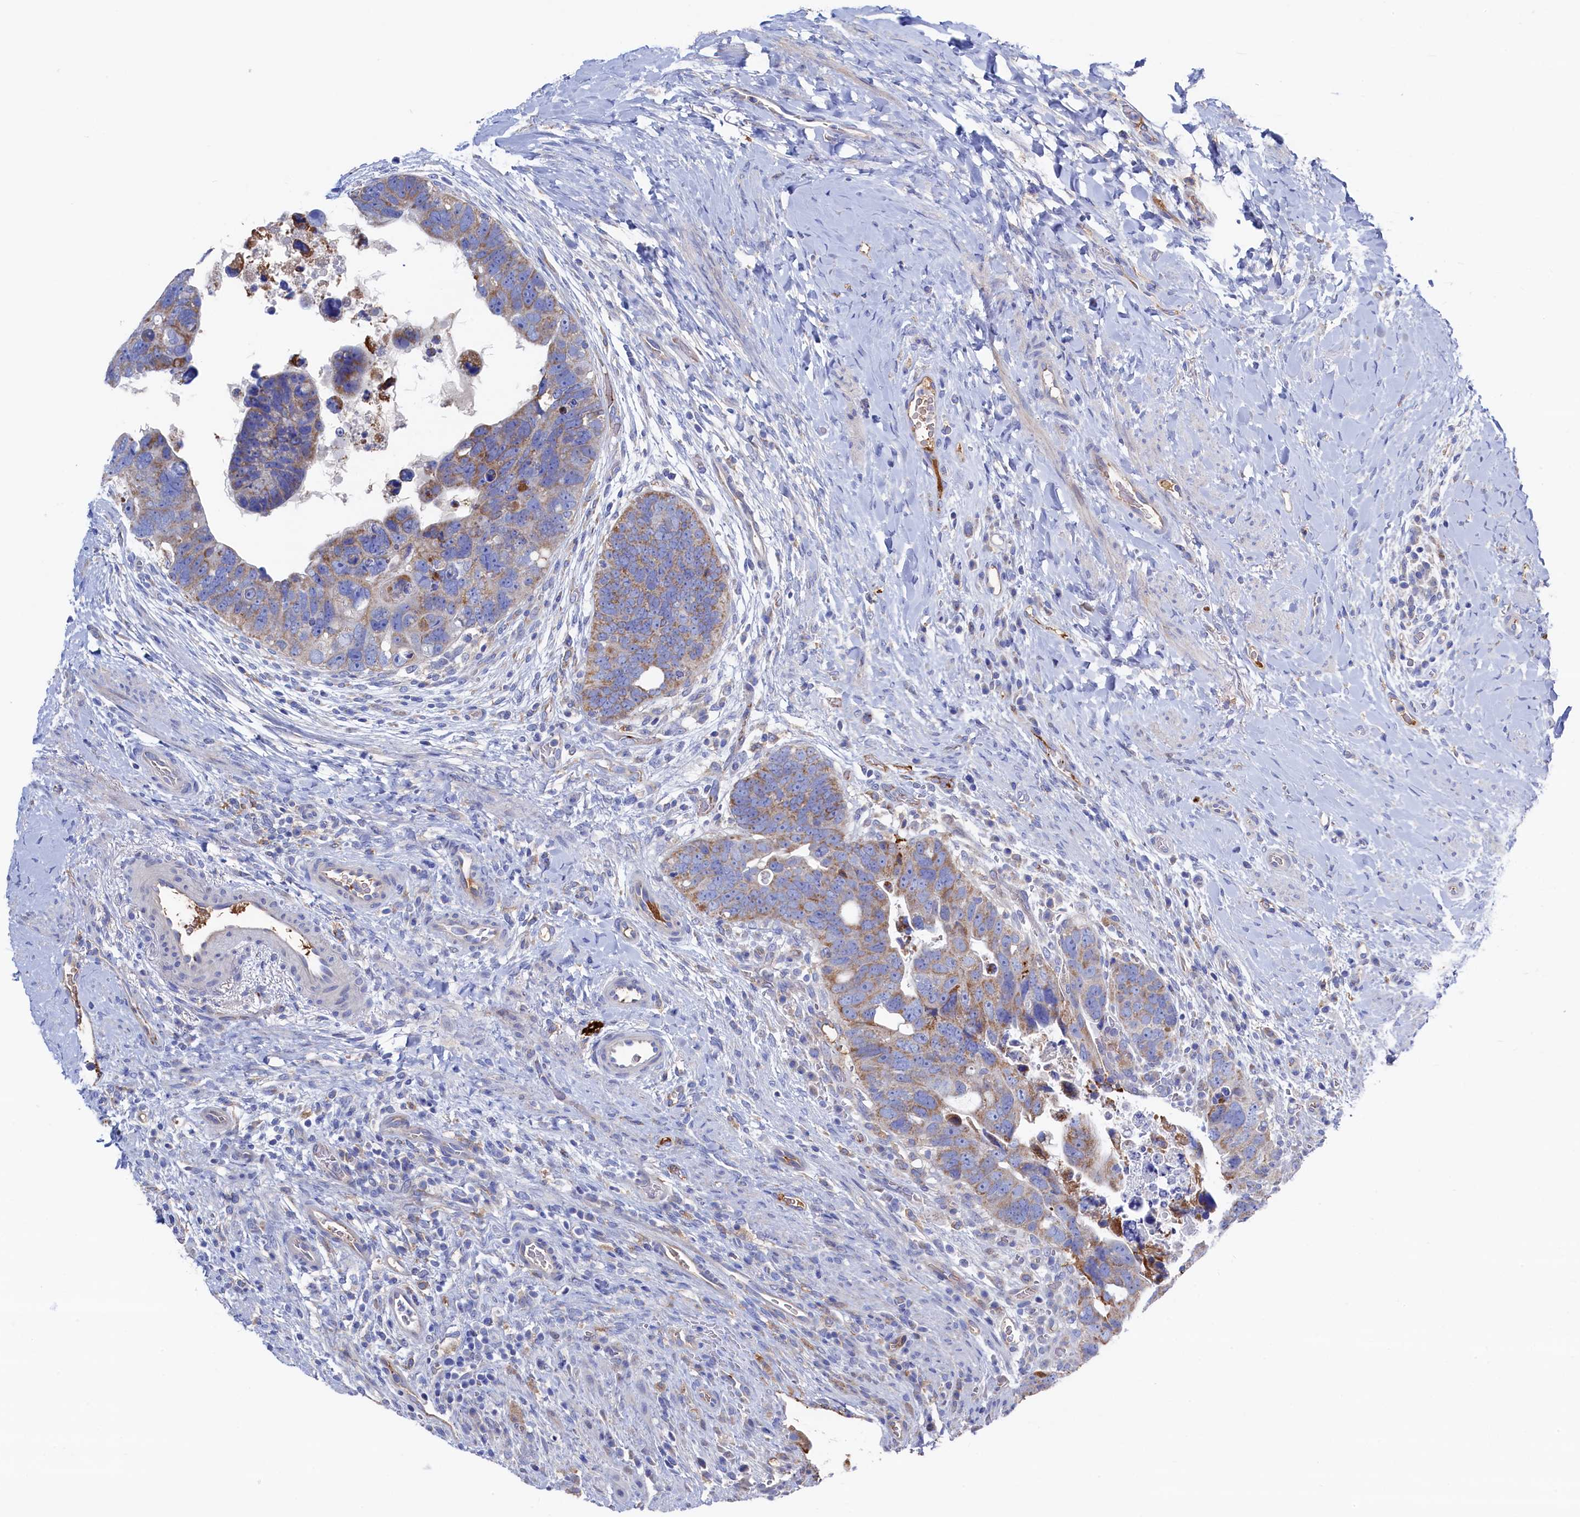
{"staining": {"intensity": "moderate", "quantity": "25%-75%", "location": "cytoplasmic/membranous"}, "tissue": "colorectal cancer", "cell_type": "Tumor cells", "image_type": "cancer", "snomed": [{"axis": "morphology", "description": "Adenocarcinoma, NOS"}, {"axis": "topography", "description": "Rectum"}], "caption": "Adenocarcinoma (colorectal) stained for a protein (brown) shows moderate cytoplasmic/membranous positive expression in approximately 25%-75% of tumor cells.", "gene": "C12orf73", "patient": {"sex": "male", "age": 59}}